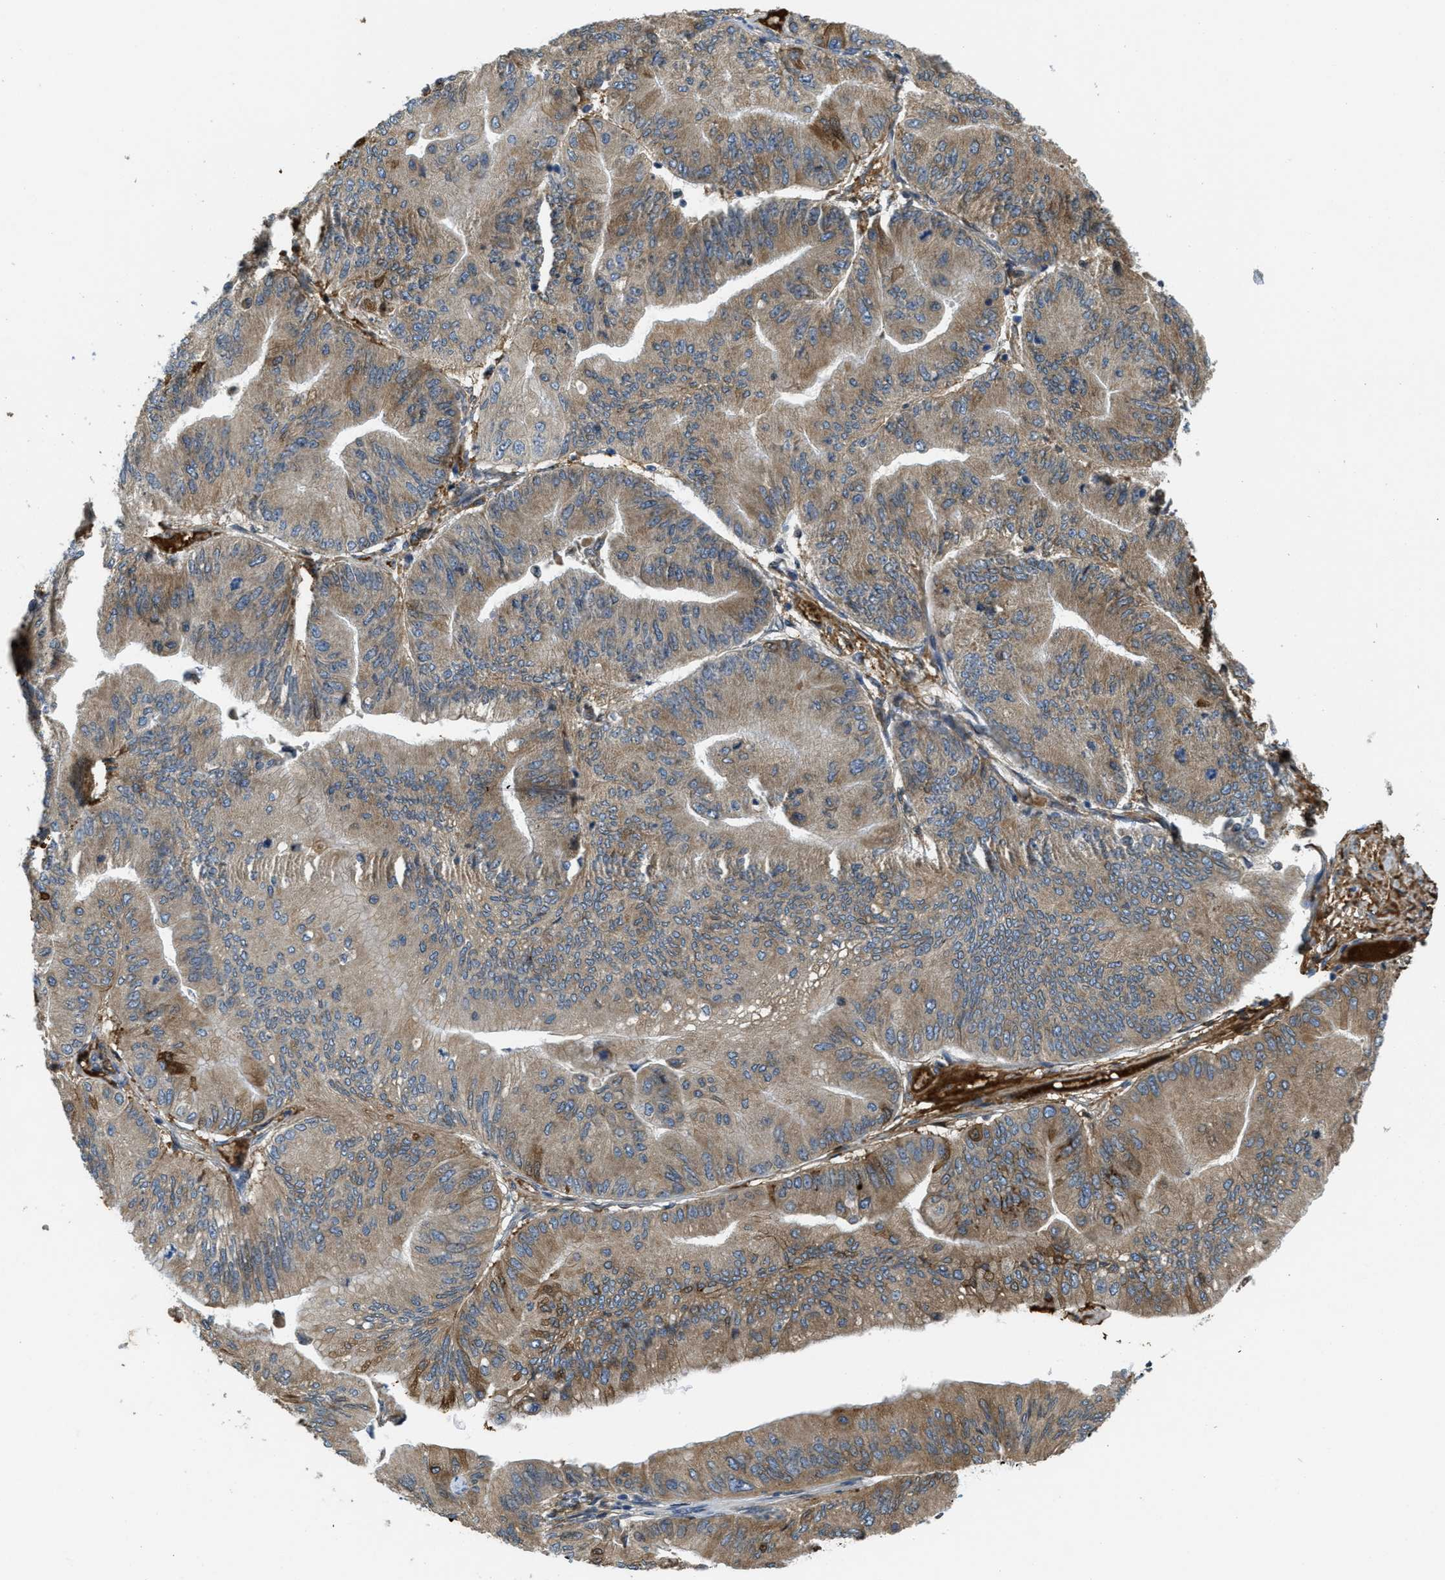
{"staining": {"intensity": "weak", "quantity": ">75%", "location": "cytoplasmic/membranous"}, "tissue": "ovarian cancer", "cell_type": "Tumor cells", "image_type": "cancer", "snomed": [{"axis": "morphology", "description": "Cystadenocarcinoma, mucinous, NOS"}, {"axis": "topography", "description": "Ovary"}], "caption": "Ovarian cancer tissue reveals weak cytoplasmic/membranous staining in about >75% of tumor cells (Stains: DAB (3,3'-diaminobenzidine) in brown, nuclei in blue, Microscopy: brightfield microscopy at high magnification).", "gene": "MPDU1", "patient": {"sex": "female", "age": 61}}